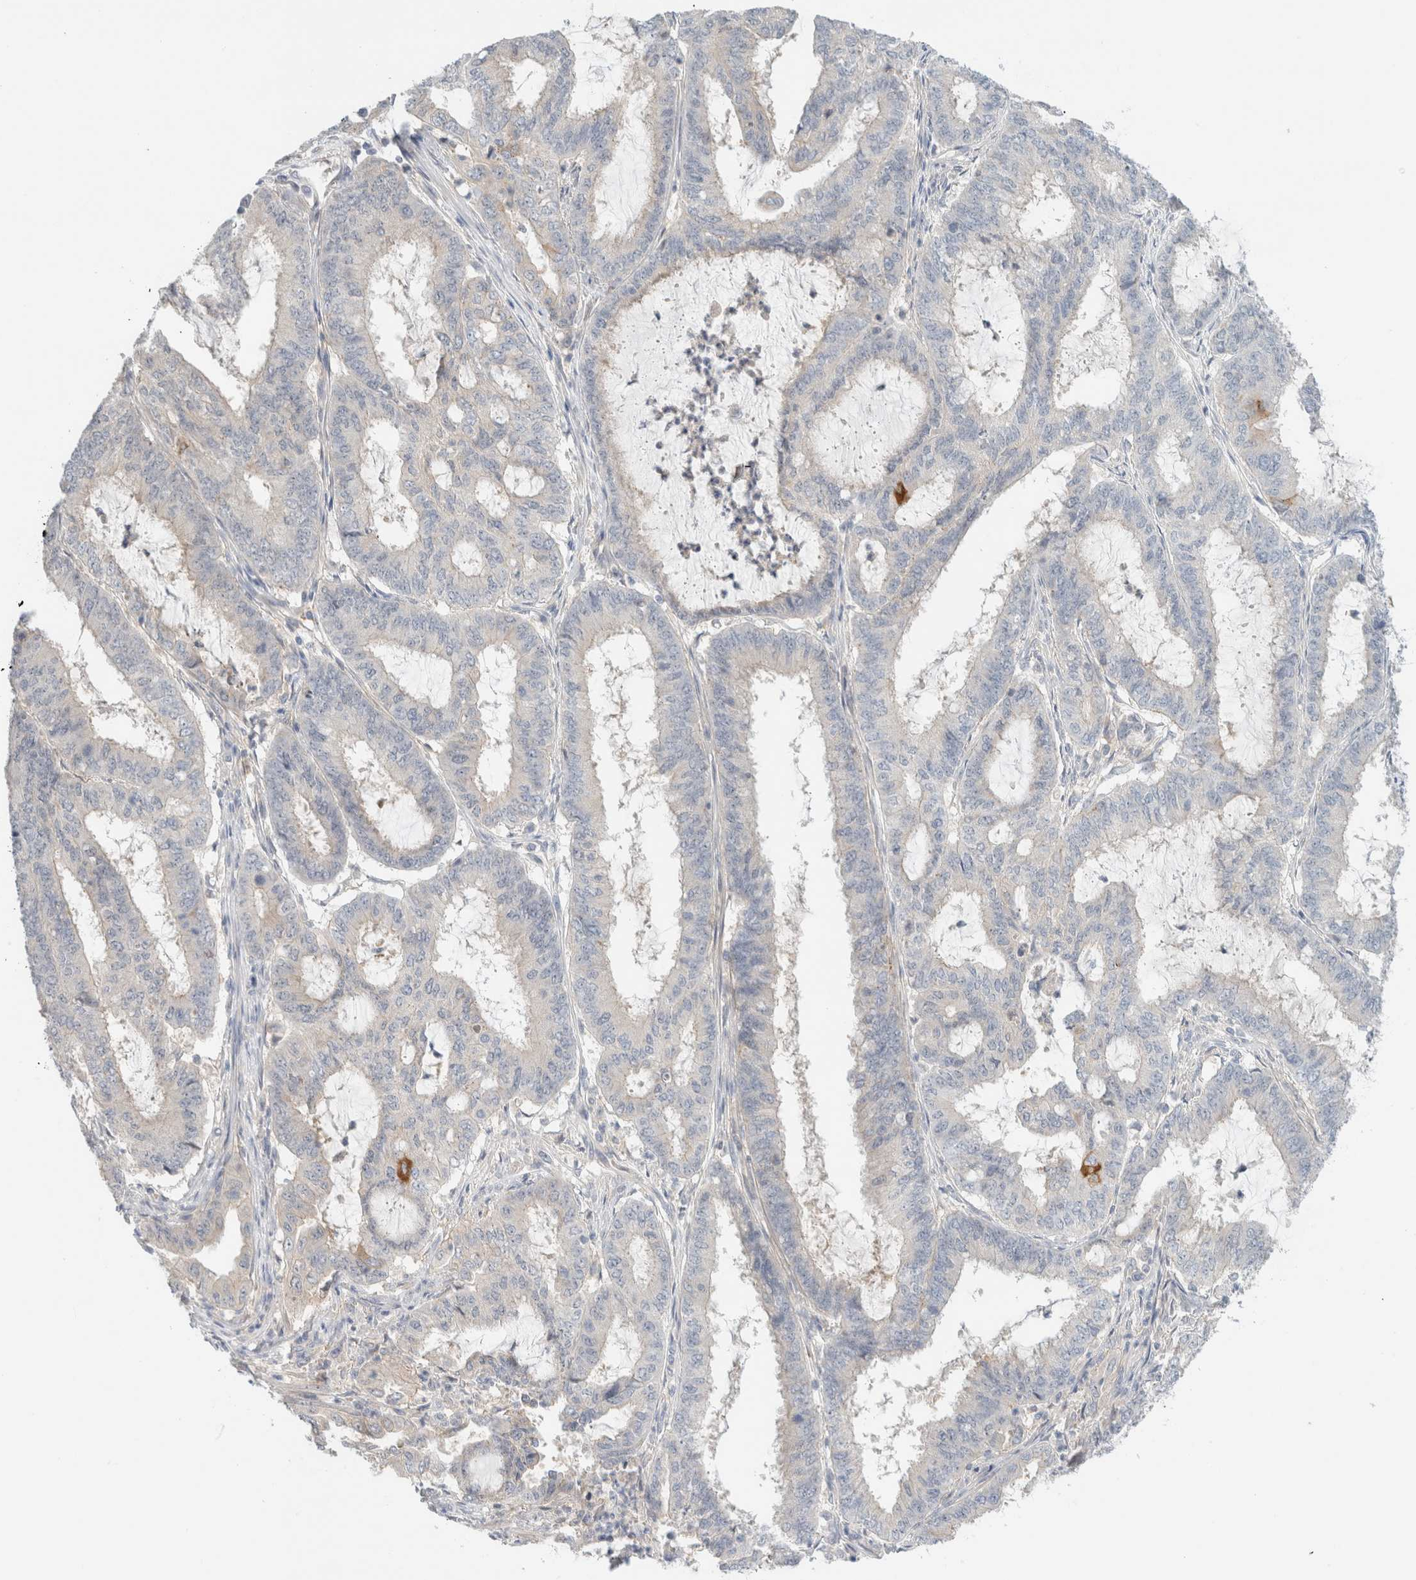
{"staining": {"intensity": "negative", "quantity": "none", "location": "none"}, "tissue": "endometrial cancer", "cell_type": "Tumor cells", "image_type": "cancer", "snomed": [{"axis": "morphology", "description": "Adenocarcinoma, NOS"}, {"axis": "topography", "description": "Endometrium"}], "caption": "Tumor cells show no significant protein positivity in endometrial cancer.", "gene": "SDR16C5", "patient": {"sex": "female", "age": 51}}